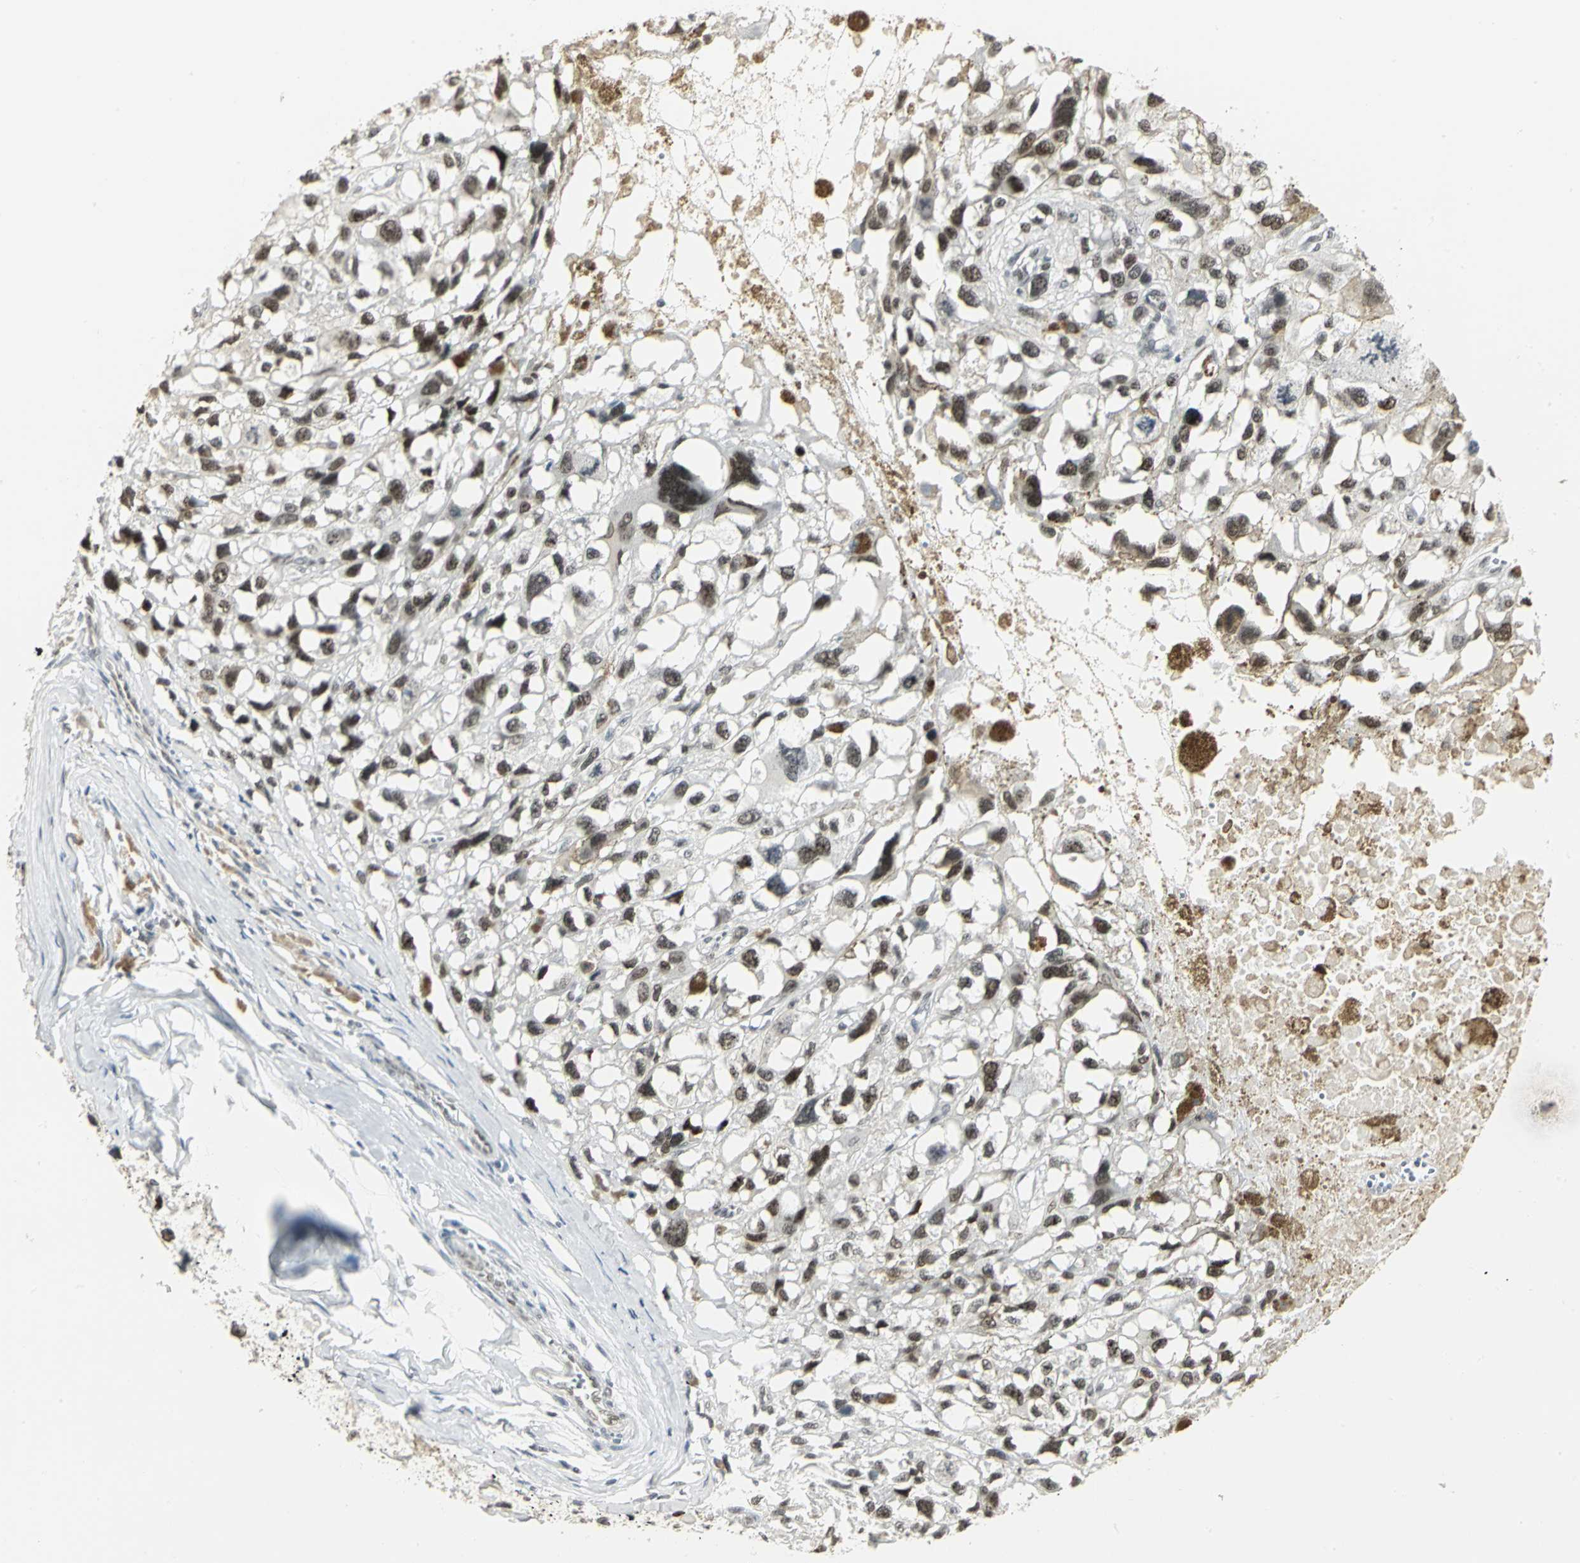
{"staining": {"intensity": "strong", "quantity": ">75%", "location": "nuclear"}, "tissue": "melanoma", "cell_type": "Tumor cells", "image_type": "cancer", "snomed": [{"axis": "morphology", "description": "Malignant melanoma, Metastatic site"}, {"axis": "topography", "description": "Lymph node"}], "caption": "An immunohistochemistry image of tumor tissue is shown. Protein staining in brown labels strong nuclear positivity in melanoma within tumor cells.", "gene": "CBX3", "patient": {"sex": "male", "age": 59}}